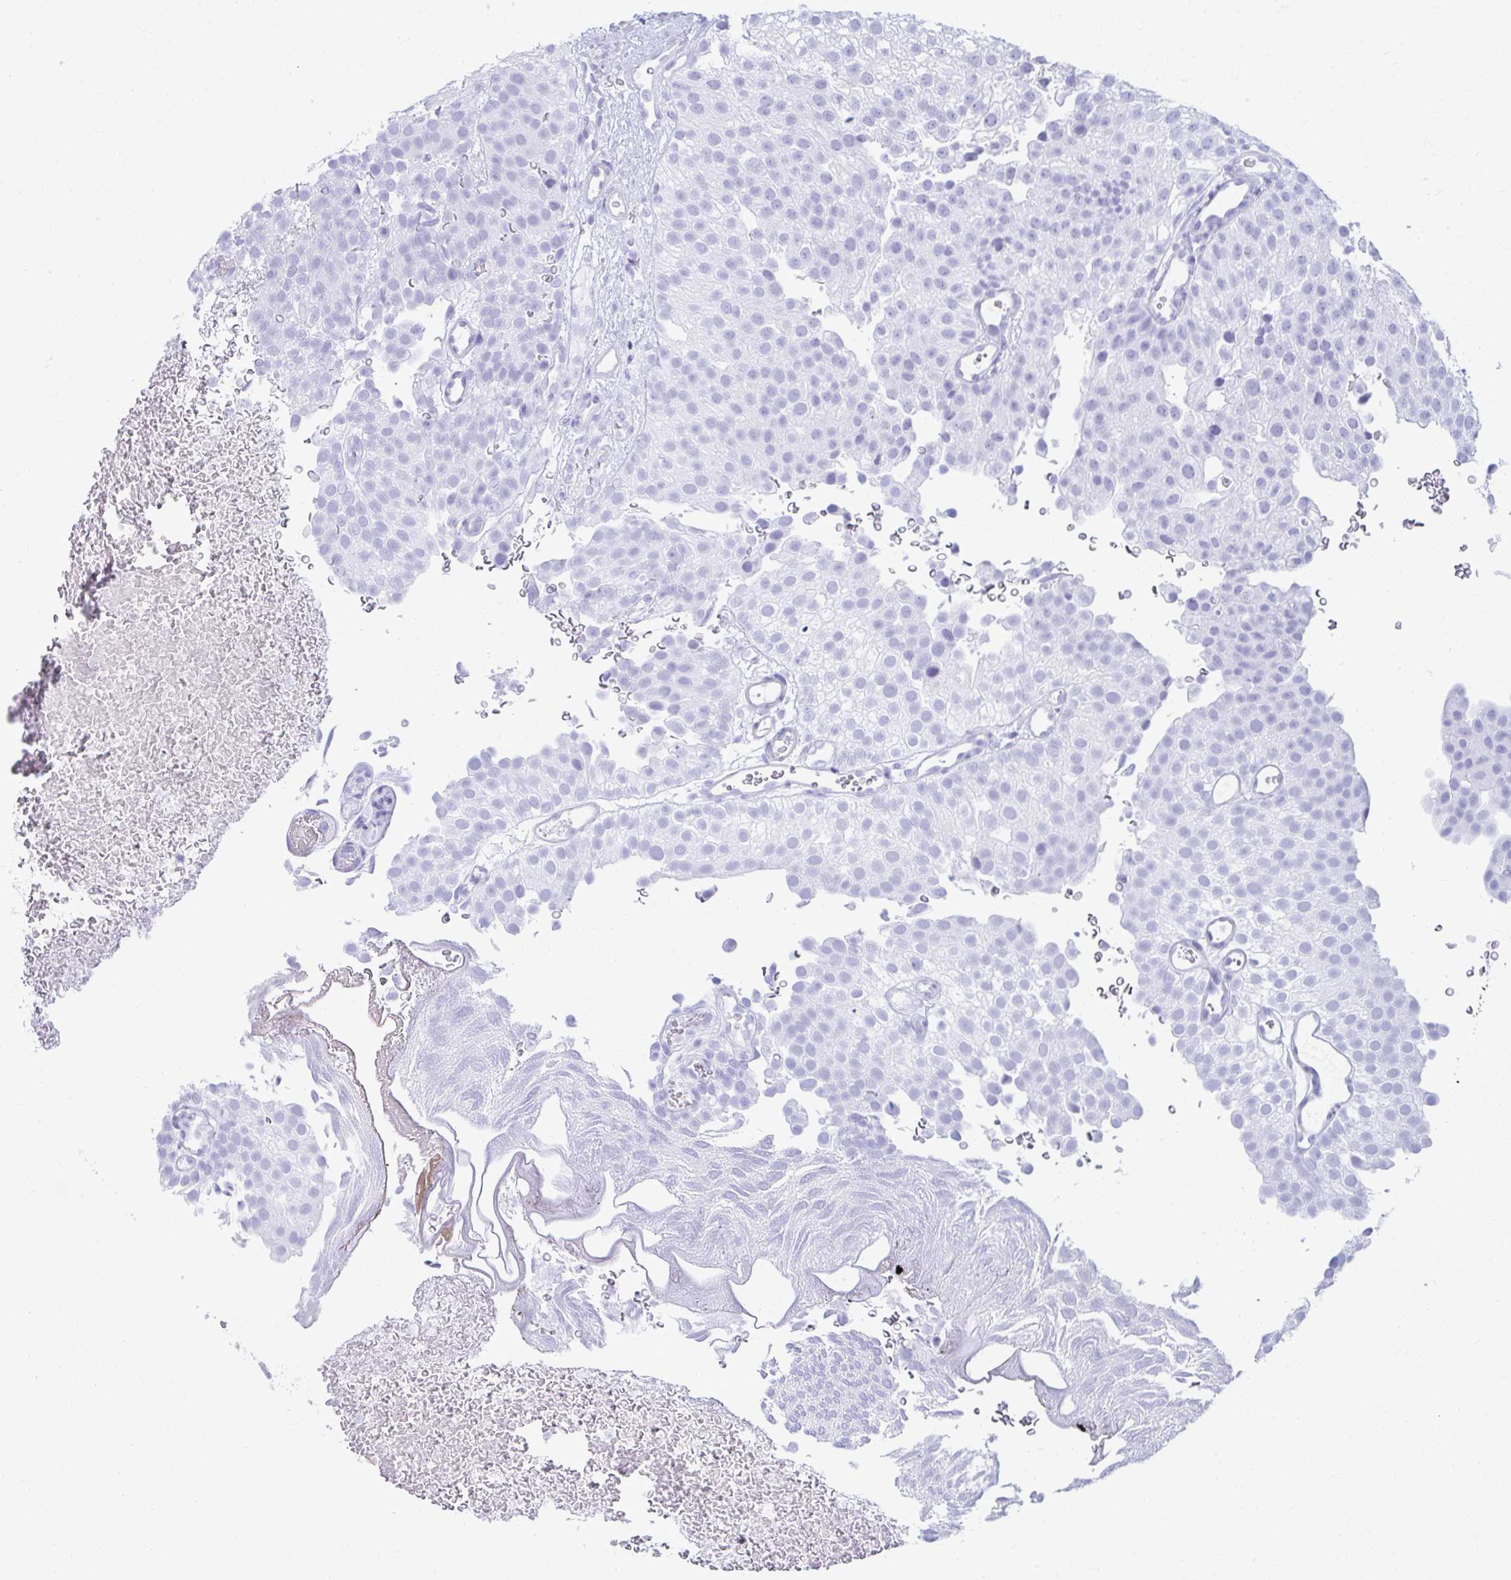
{"staining": {"intensity": "negative", "quantity": "none", "location": "none"}, "tissue": "urothelial cancer", "cell_type": "Tumor cells", "image_type": "cancer", "snomed": [{"axis": "morphology", "description": "Urothelial carcinoma, Low grade"}, {"axis": "topography", "description": "Urinary bladder"}], "caption": "A high-resolution photomicrograph shows immunohistochemistry (IHC) staining of urothelial cancer, which demonstrates no significant positivity in tumor cells. (Stains: DAB (3,3'-diaminobenzidine) IHC with hematoxylin counter stain, Microscopy: brightfield microscopy at high magnification).", "gene": "ATP4B", "patient": {"sex": "male", "age": 78}}